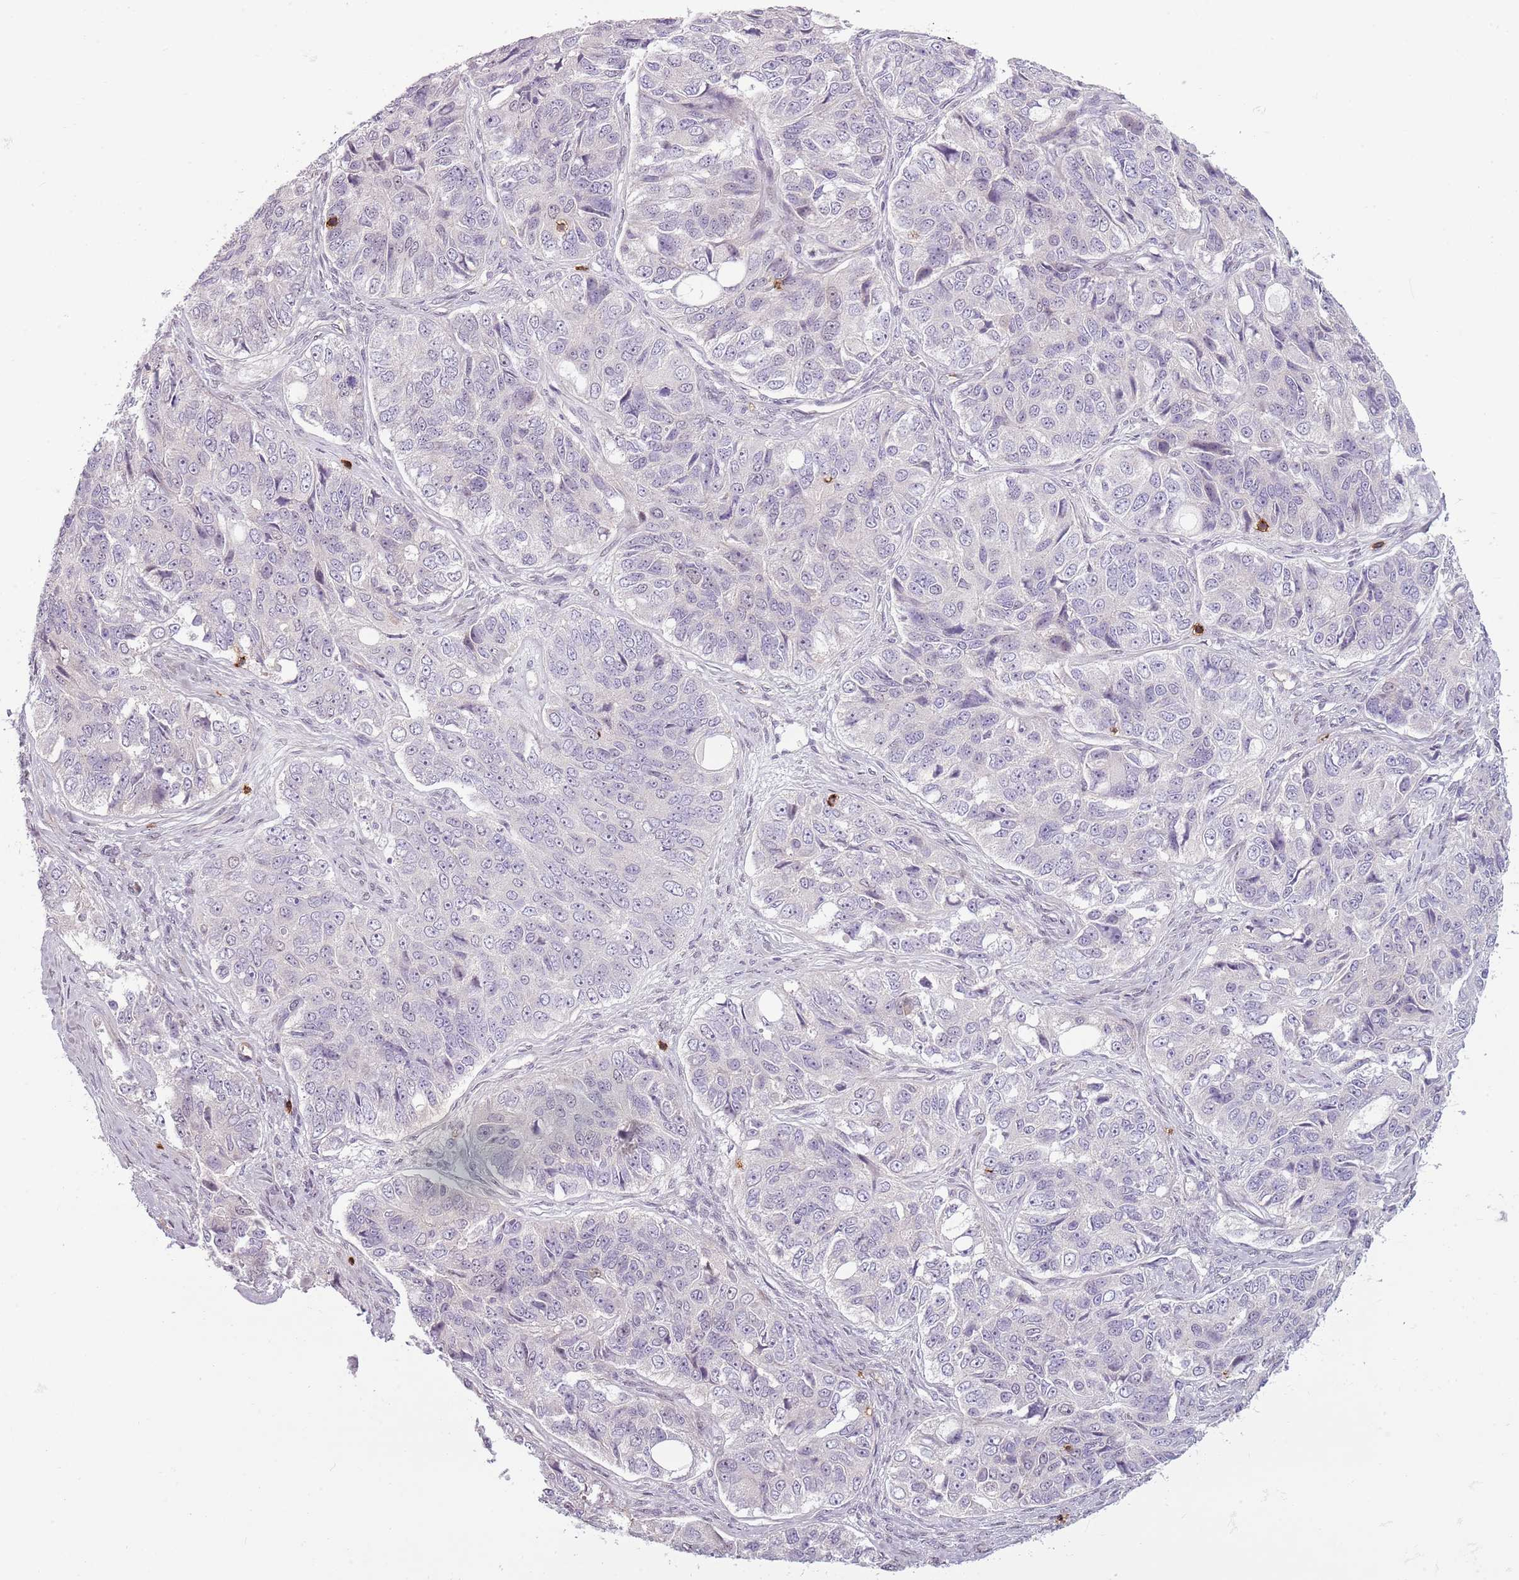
{"staining": {"intensity": "negative", "quantity": "none", "location": "none"}, "tissue": "ovarian cancer", "cell_type": "Tumor cells", "image_type": "cancer", "snomed": [{"axis": "morphology", "description": "Carcinoma, endometroid"}, {"axis": "topography", "description": "Ovary"}], "caption": "Immunohistochemistry (IHC) of human ovarian cancer (endometroid carcinoma) demonstrates no positivity in tumor cells.", "gene": "ZNF583", "patient": {"sex": "female", "age": 51}}